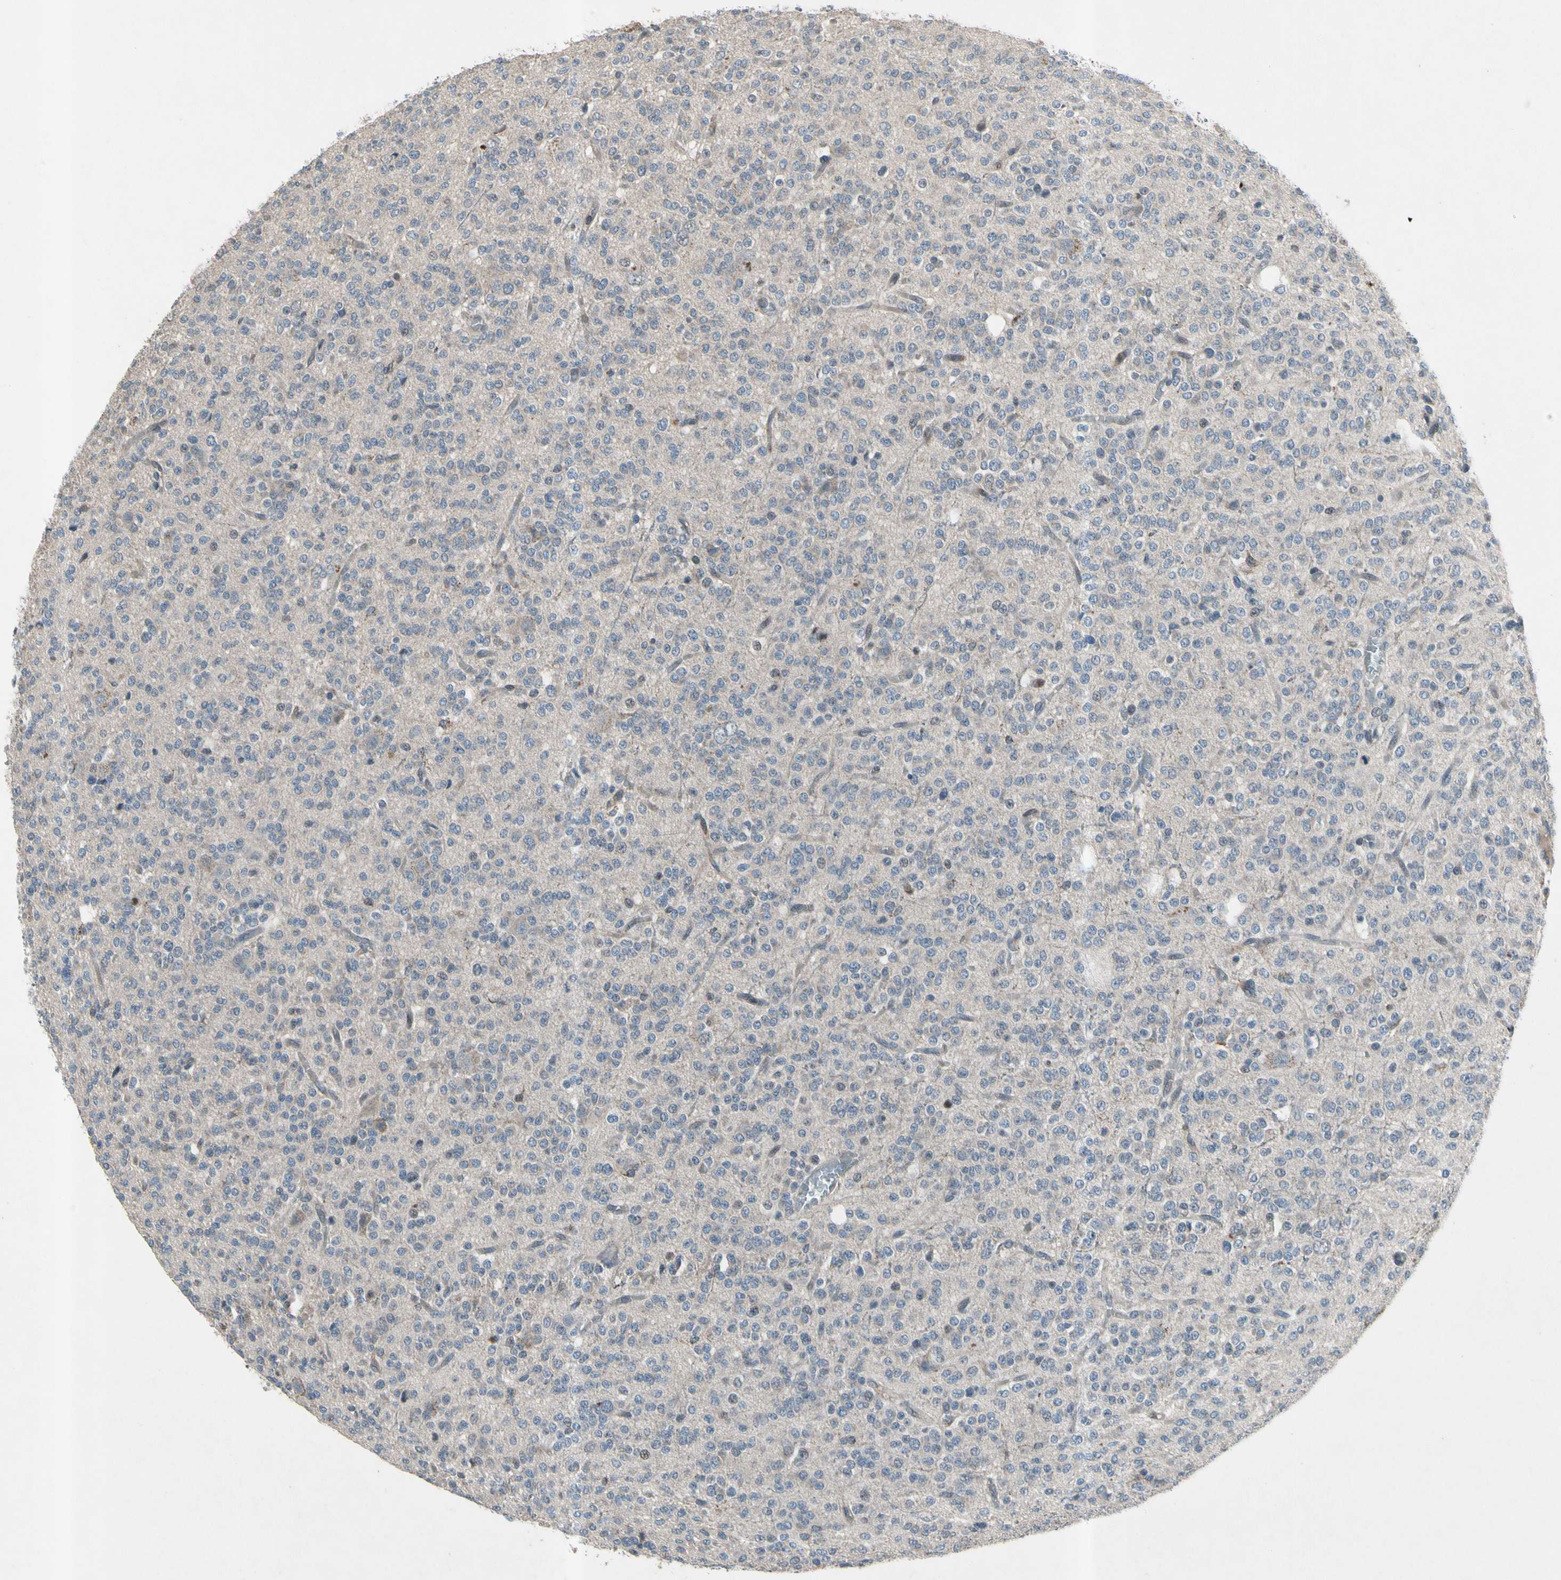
{"staining": {"intensity": "weak", "quantity": "<25%", "location": "cytoplasmic/membranous"}, "tissue": "glioma", "cell_type": "Tumor cells", "image_type": "cancer", "snomed": [{"axis": "morphology", "description": "Glioma, malignant, Low grade"}, {"axis": "topography", "description": "Brain"}], "caption": "Immunohistochemical staining of malignant glioma (low-grade) exhibits no significant staining in tumor cells.", "gene": "NMI", "patient": {"sex": "male", "age": 38}}